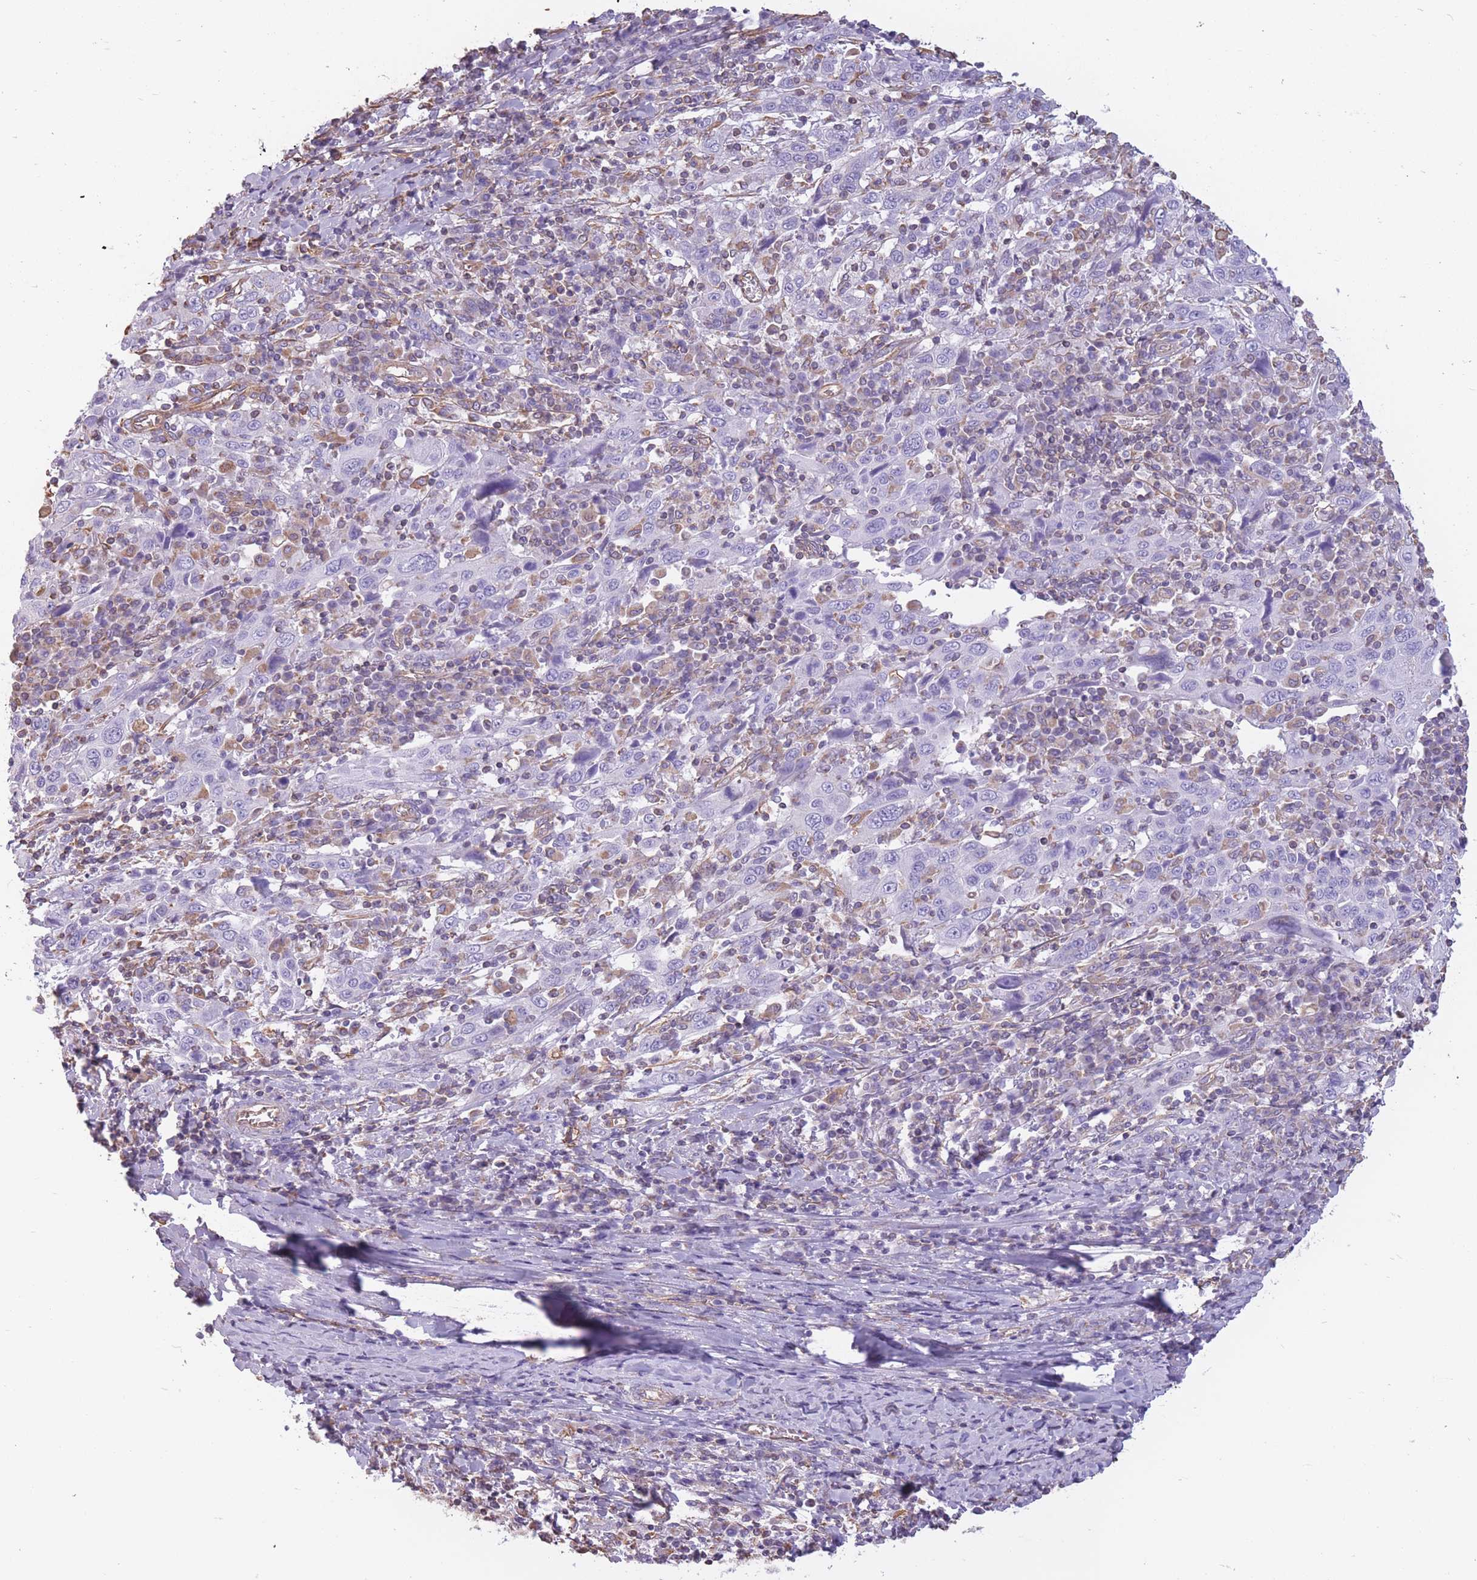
{"staining": {"intensity": "negative", "quantity": "none", "location": "none"}, "tissue": "cervical cancer", "cell_type": "Tumor cells", "image_type": "cancer", "snomed": [{"axis": "morphology", "description": "Squamous cell carcinoma, NOS"}, {"axis": "topography", "description": "Cervix"}], "caption": "High magnification brightfield microscopy of cervical cancer stained with DAB (3,3'-diaminobenzidine) (brown) and counterstained with hematoxylin (blue): tumor cells show no significant staining.", "gene": "ADD1", "patient": {"sex": "female", "age": 46}}